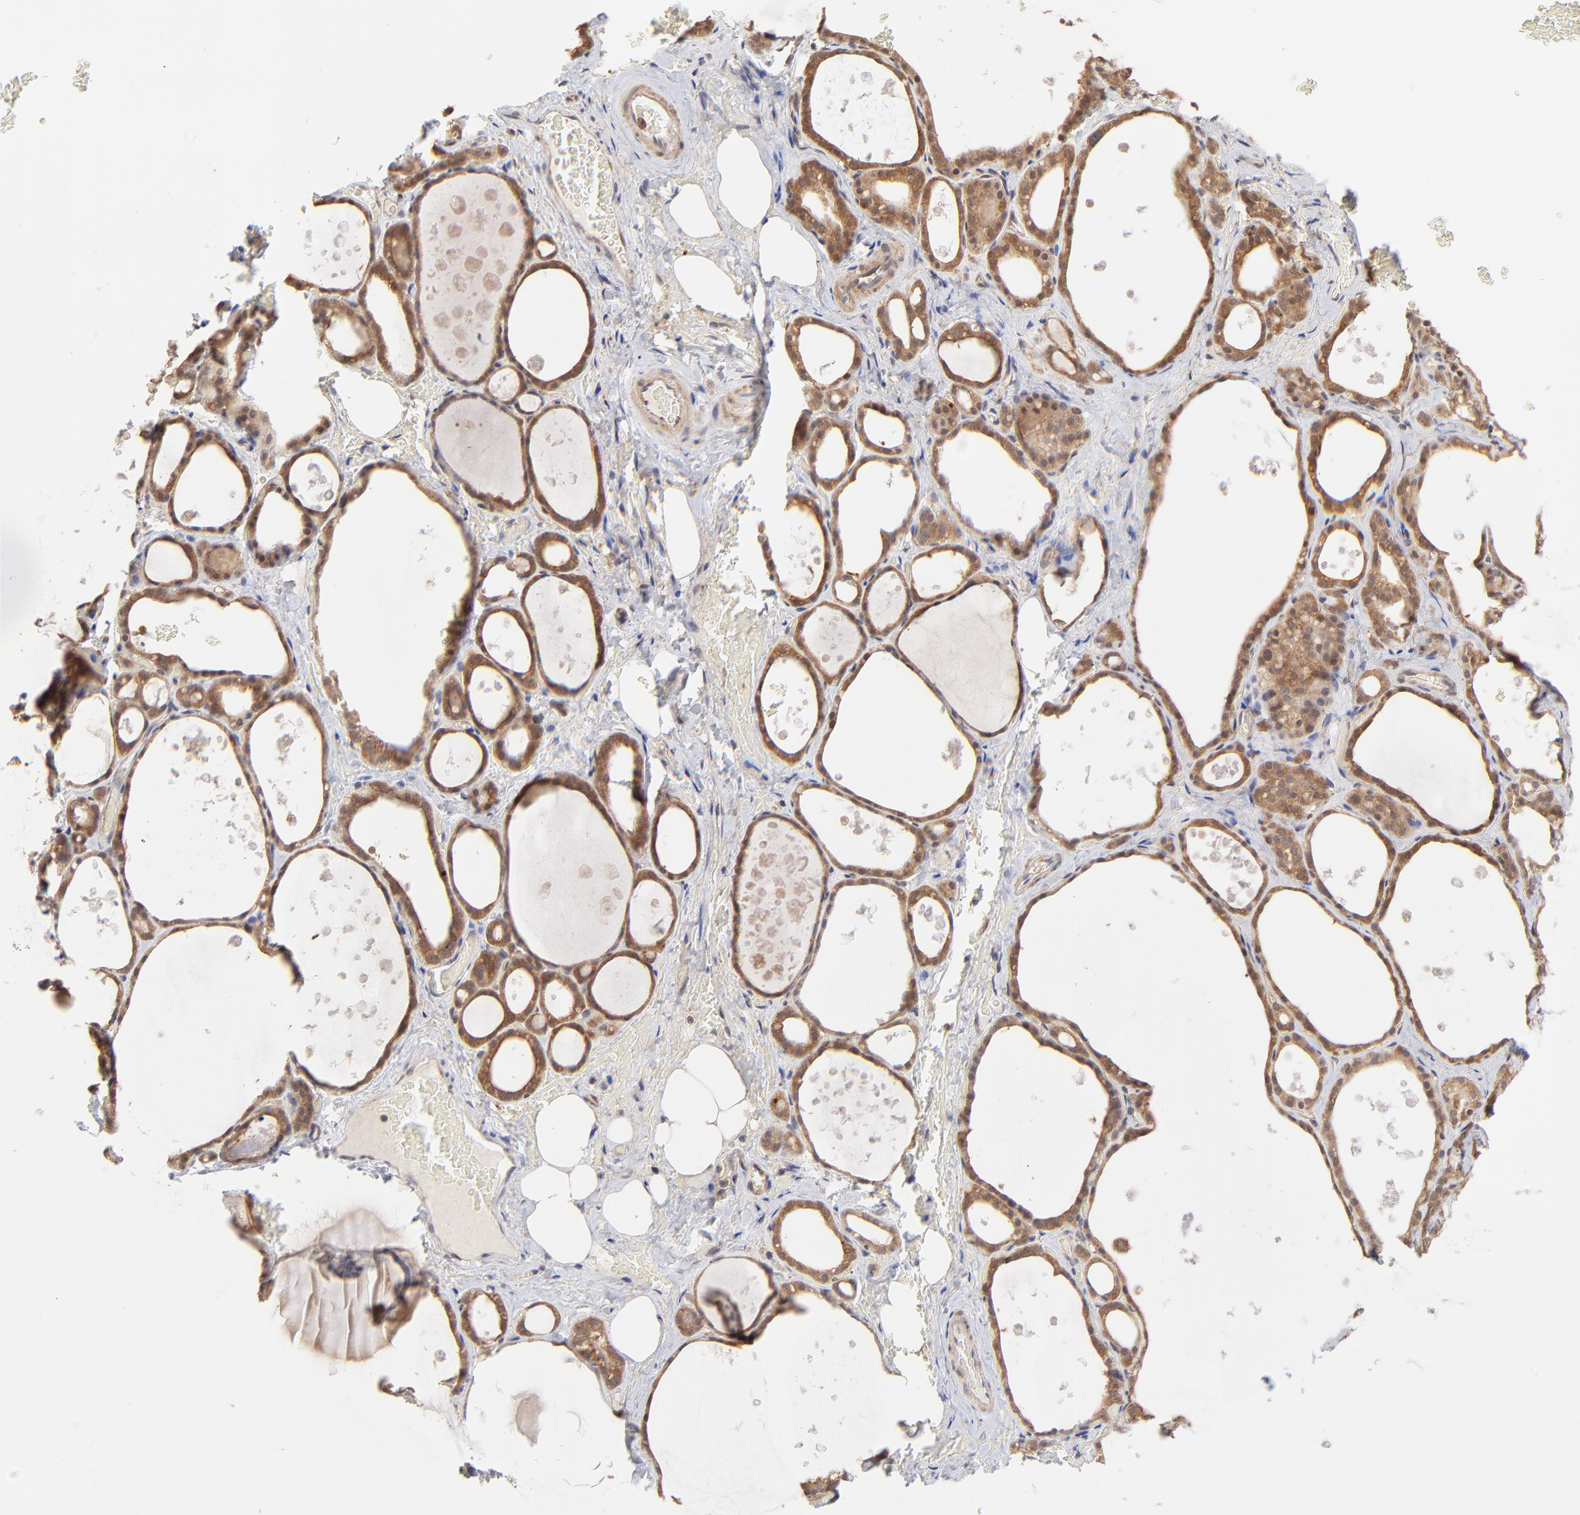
{"staining": {"intensity": "moderate", "quantity": ">75%", "location": "cytoplasmic/membranous"}, "tissue": "thyroid gland", "cell_type": "Glandular cells", "image_type": "normal", "snomed": [{"axis": "morphology", "description": "Normal tissue, NOS"}, {"axis": "topography", "description": "Thyroid gland"}], "caption": "A brown stain shows moderate cytoplasmic/membranous expression of a protein in glandular cells of normal thyroid gland. (DAB (3,3'-diaminobenzidine) IHC, brown staining for protein, blue staining for nuclei).", "gene": "GART", "patient": {"sex": "male", "age": 61}}